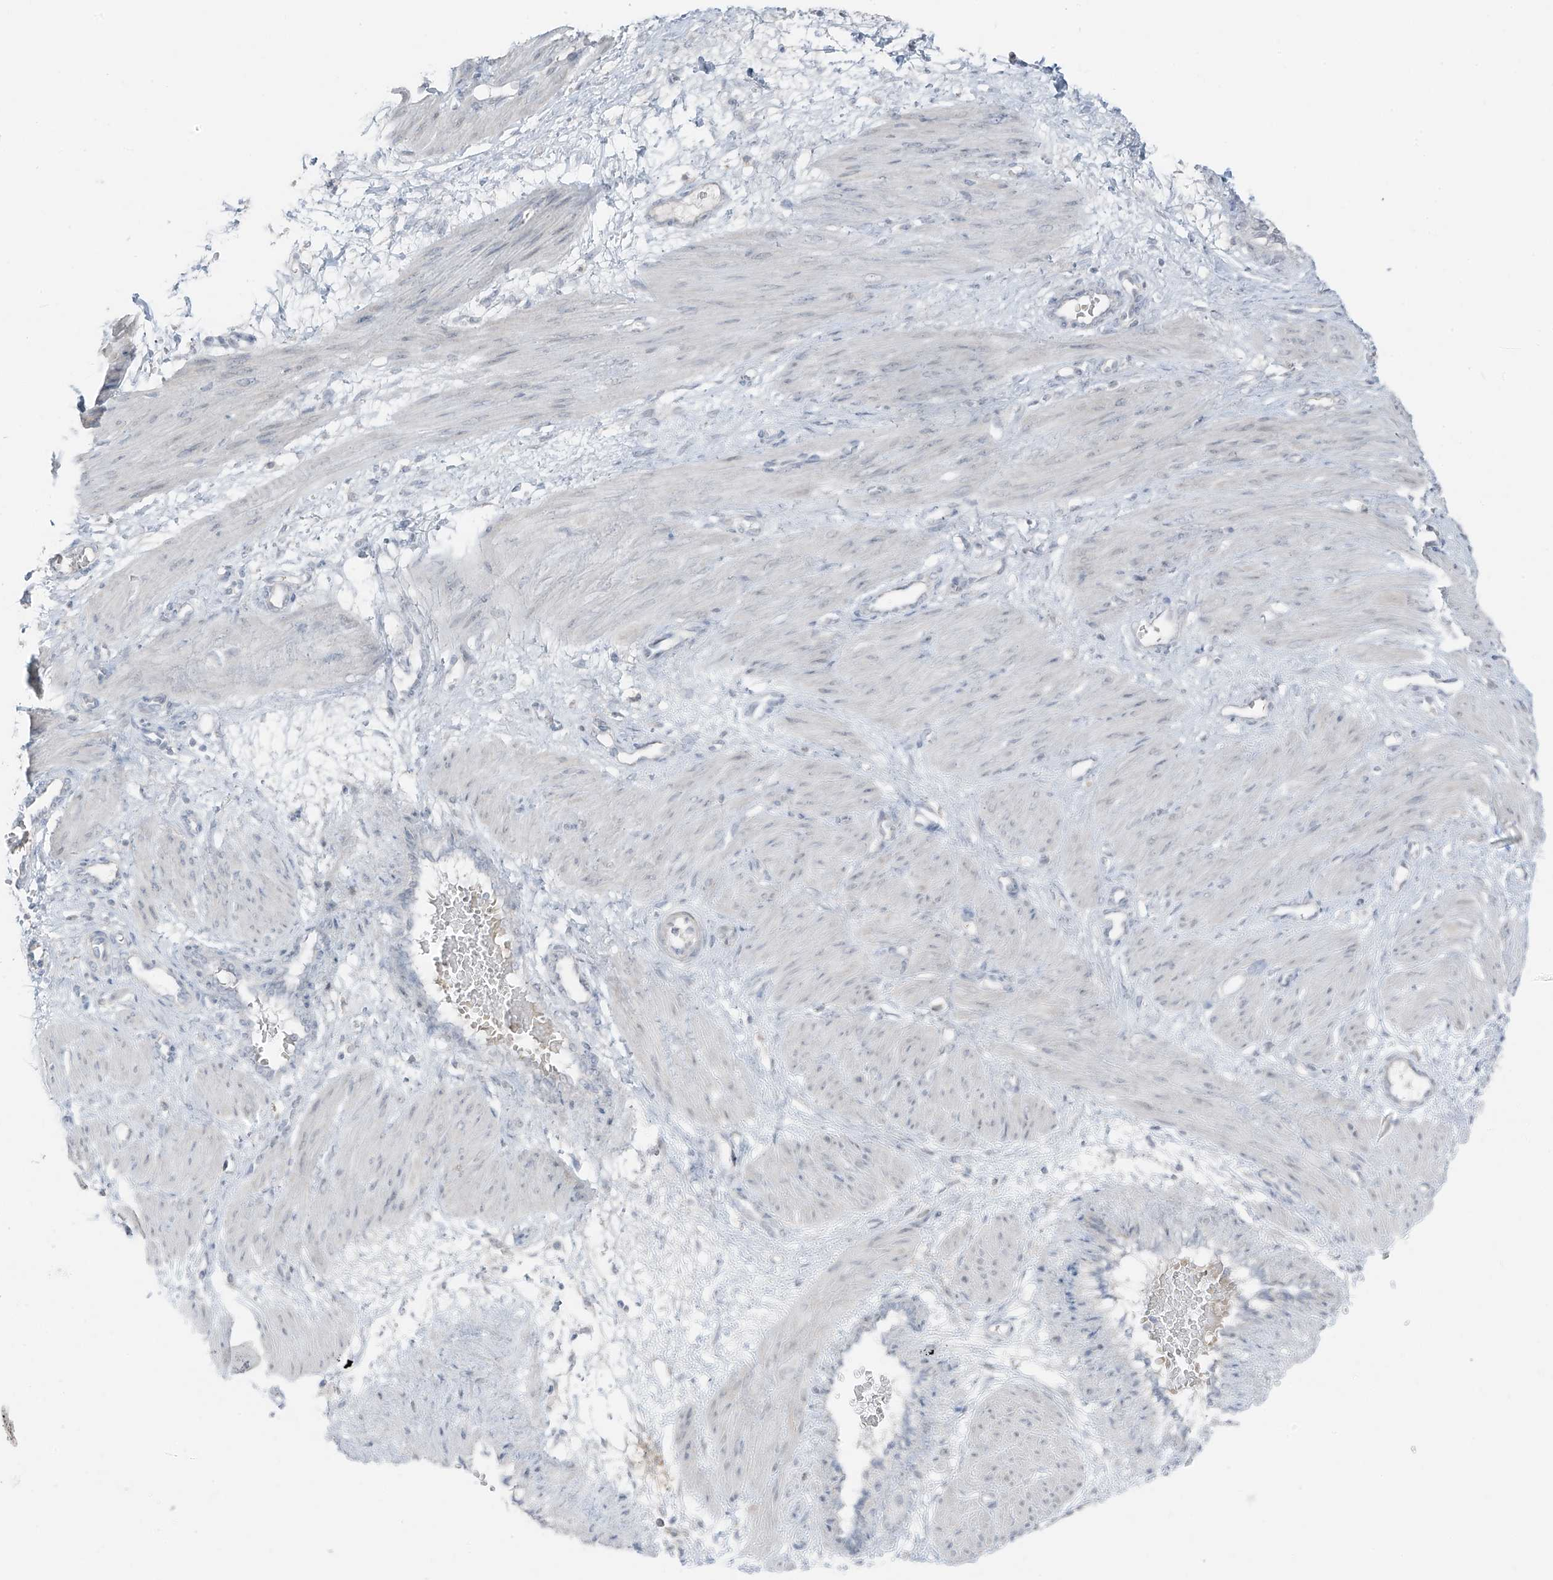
{"staining": {"intensity": "moderate", "quantity": "<25%", "location": "nuclear"}, "tissue": "smooth muscle", "cell_type": "Smooth muscle cells", "image_type": "normal", "snomed": [{"axis": "morphology", "description": "Normal tissue, NOS"}, {"axis": "topography", "description": "Endometrium"}], "caption": "Protein staining demonstrates moderate nuclear expression in about <25% of smooth muscle cells in normal smooth muscle.", "gene": "PRDM6", "patient": {"sex": "female", "age": 33}}